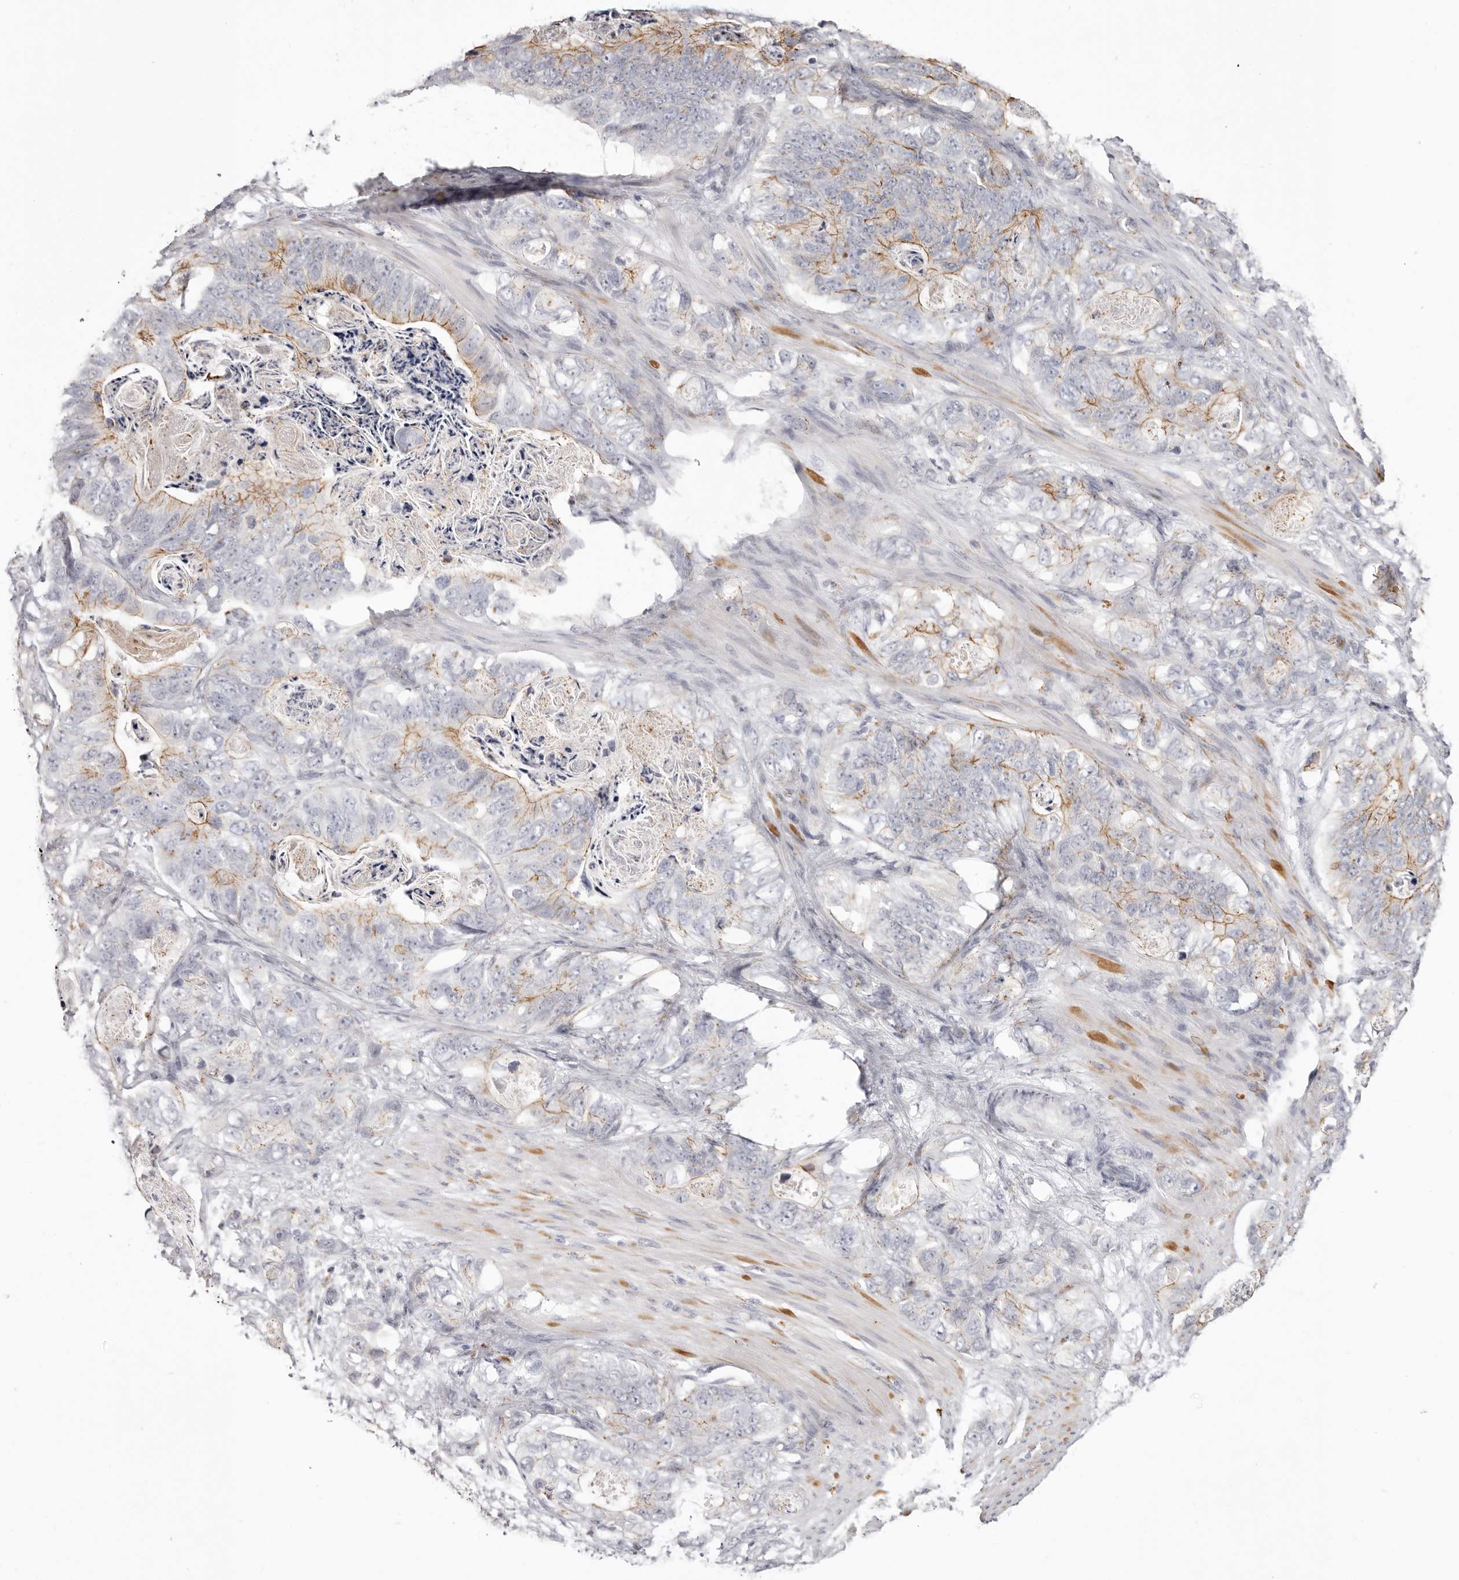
{"staining": {"intensity": "moderate", "quantity": "25%-75%", "location": "cytoplasmic/membranous"}, "tissue": "stomach cancer", "cell_type": "Tumor cells", "image_type": "cancer", "snomed": [{"axis": "morphology", "description": "Normal tissue, NOS"}, {"axis": "morphology", "description": "Adenocarcinoma, NOS"}, {"axis": "topography", "description": "Stomach"}], "caption": "Tumor cells show medium levels of moderate cytoplasmic/membranous expression in approximately 25%-75% of cells in human stomach cancer (adenocarcinoma). (Stains: DAB in brown, nuclei in blue, Microscopy: brightfield microscopy at high magnification).", "gene": "PCDHB6", "patient": {"sex": "female", "age": 89}}